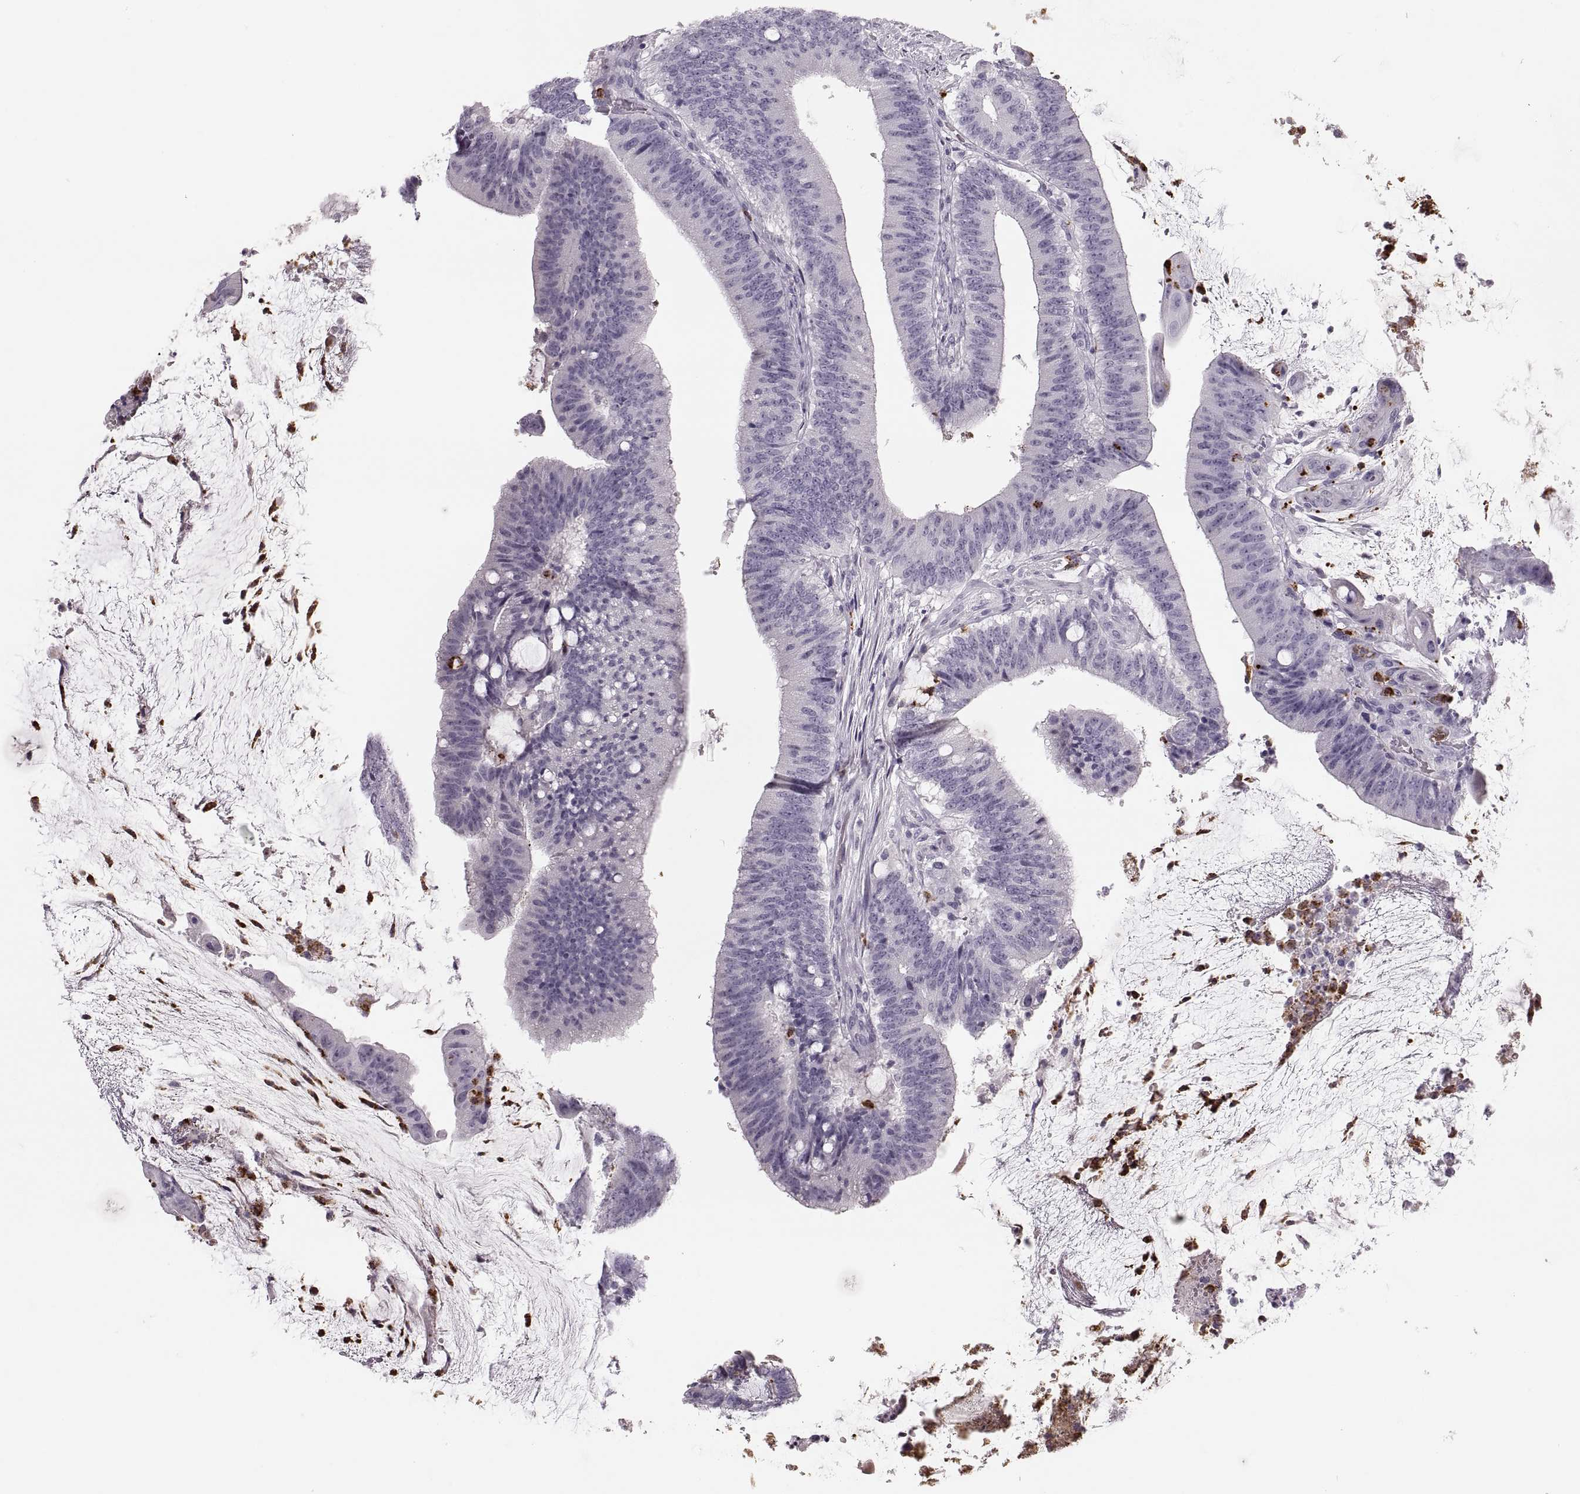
{"staining": {"intensity": "negative", "quantity": "none", "location": "none"}, "tissue": "colorectal cancer", "cell_type": "Tumor cells", "image_type": "cancer", "snomed": [{"axis": "morphology", "description": "Adenocarcinoma, NOS"}, {"axis": "topography", "description": "Colon"}], "caption": "A photomicrograph of human adenocarcinoma (colorectal) is negative for staining in tumor cells.", "gene": "MILR1", "patient": {"sex": "female", "age": 43}}